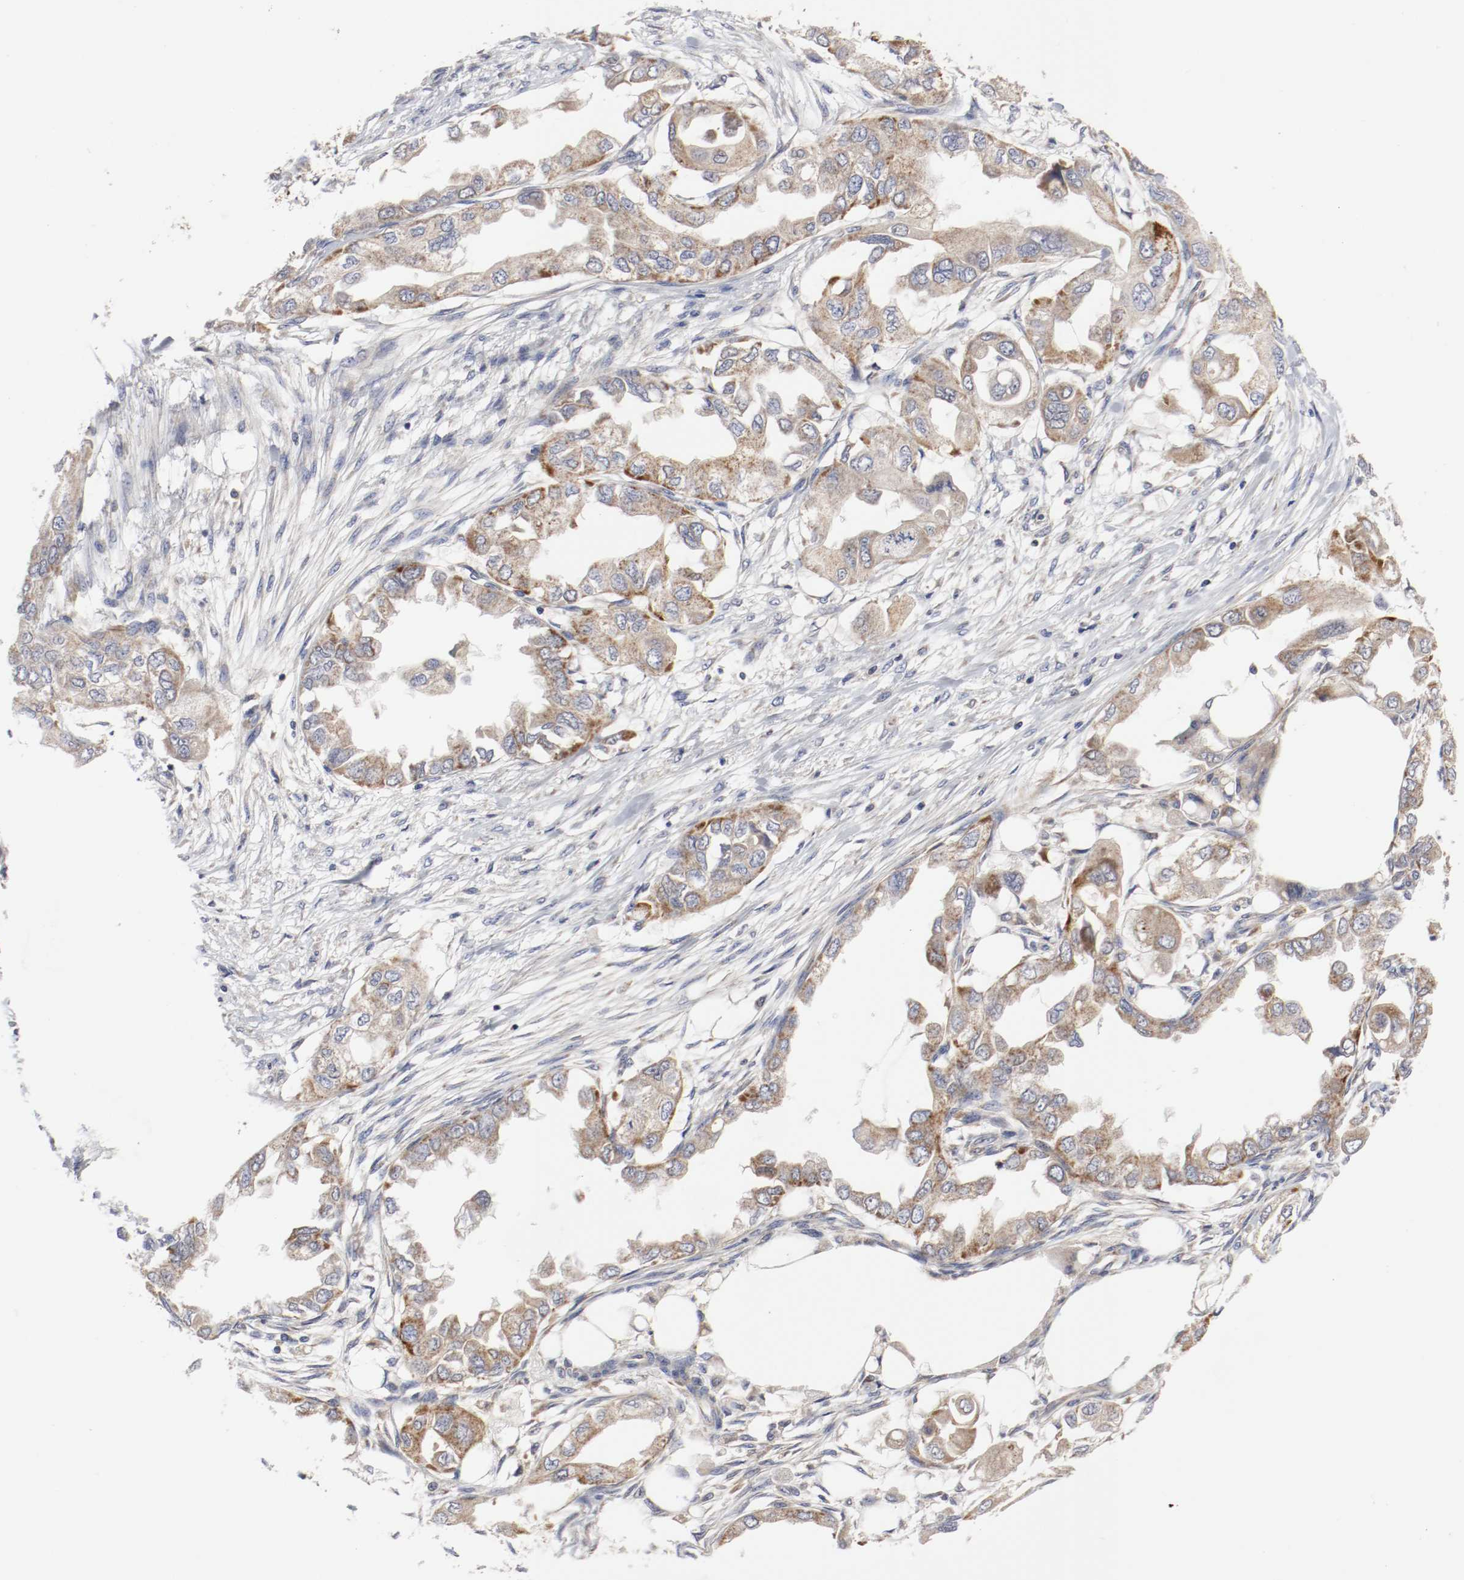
{"staining": {"intensity": "moderate", "quantity": ">75%", "location": "cytoplasmic/membranous"}, "tissue": "endometrial cancer", "cell_type": "Tumor cells", "image_type": "cancer", "snomed": [{"axis": "morphology", "description": "Adenocarcinoma, NOS"}, {"axis": "topography", "description": "Endometrium"}], "caption": "This is an image of immunohistochemistry (IHC) staining of adenocarcinoma (endometrial), which shows moderate positivity in the cytoplasmic/membranous of tumor cells.", "gene": "AFG3L2", "patient": {"sex": "female", "age": 67}}